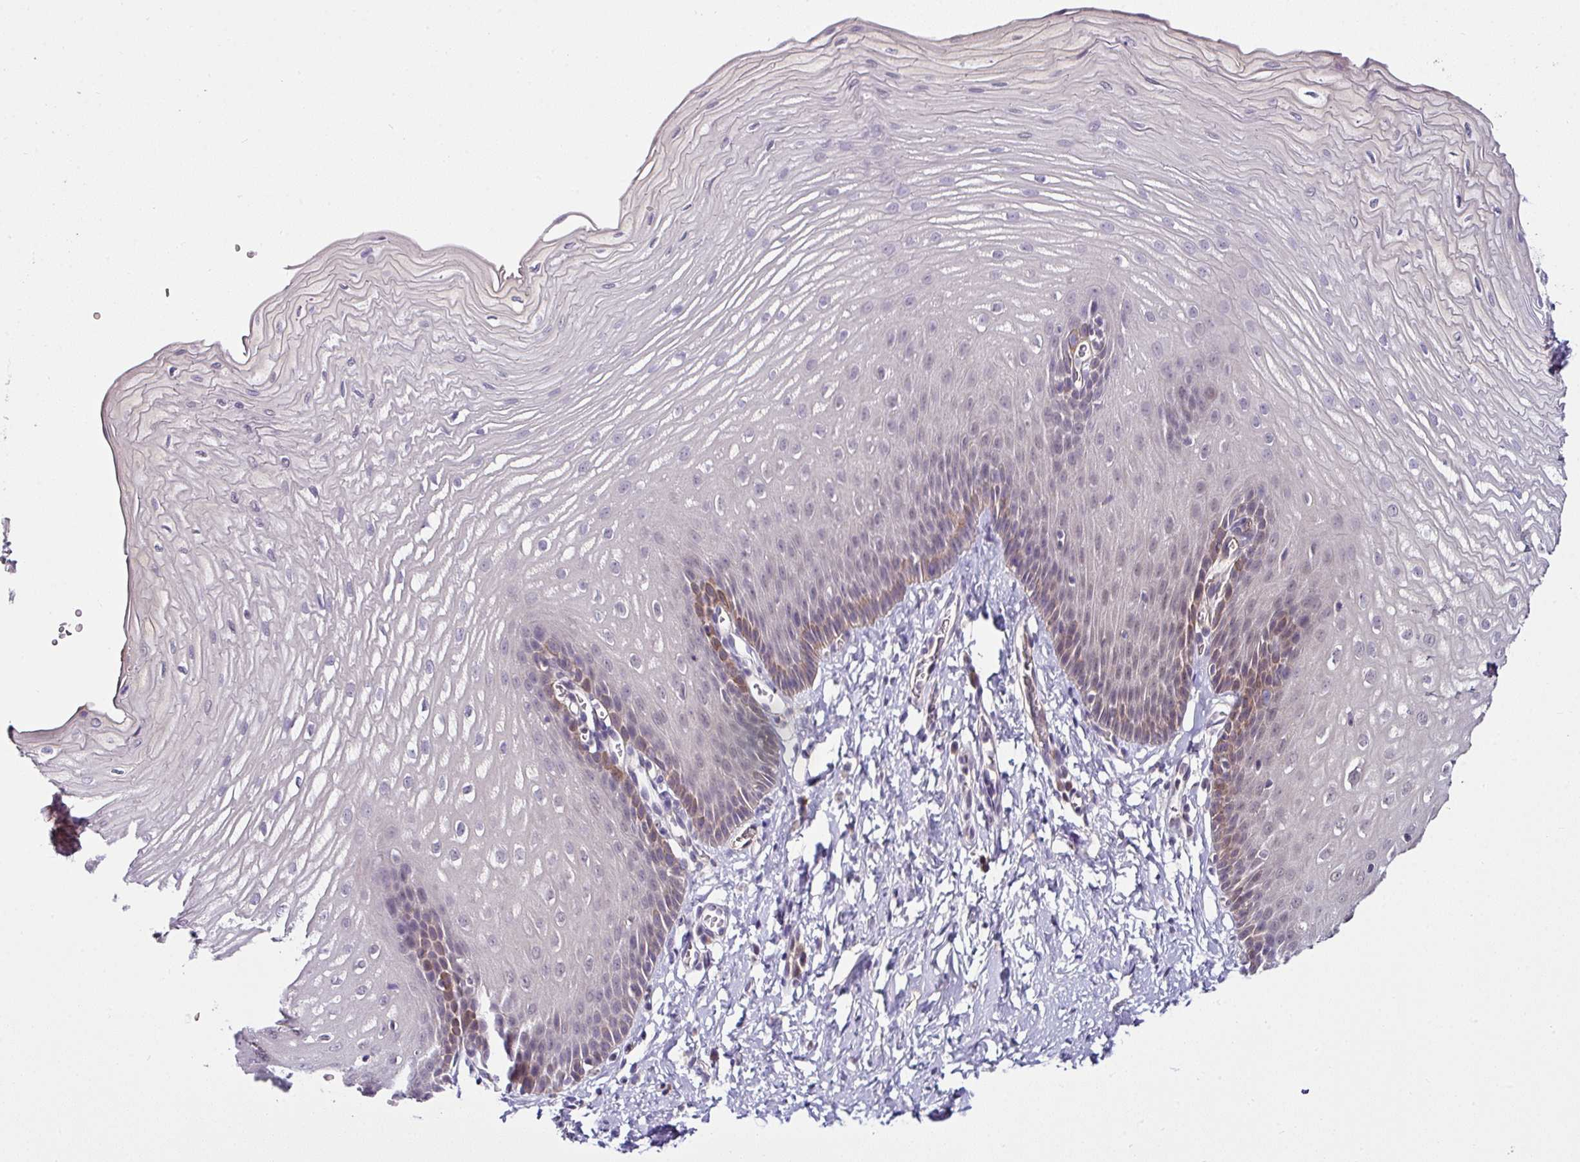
{"staining": {"intensity": "weak", "quantity": "<25%", "location": "nuclear"}, "tissue": "esophagus", "cell_type": "Squamous epithelial cells", "image_type": "normal", "snomed": [{"axis": "morphology", "description": "Normal tissue, NOS"}, {"axis": "topography", "description": "Esophagus"}], "caption": "Squamous epithelial cells show no significant expression in benign esophagus. (Brightfield microscopy of DAB immunohistochemistry at high magnification).", "gene": "NAPSA", "patient": {"sex": "male", "age": 70}}